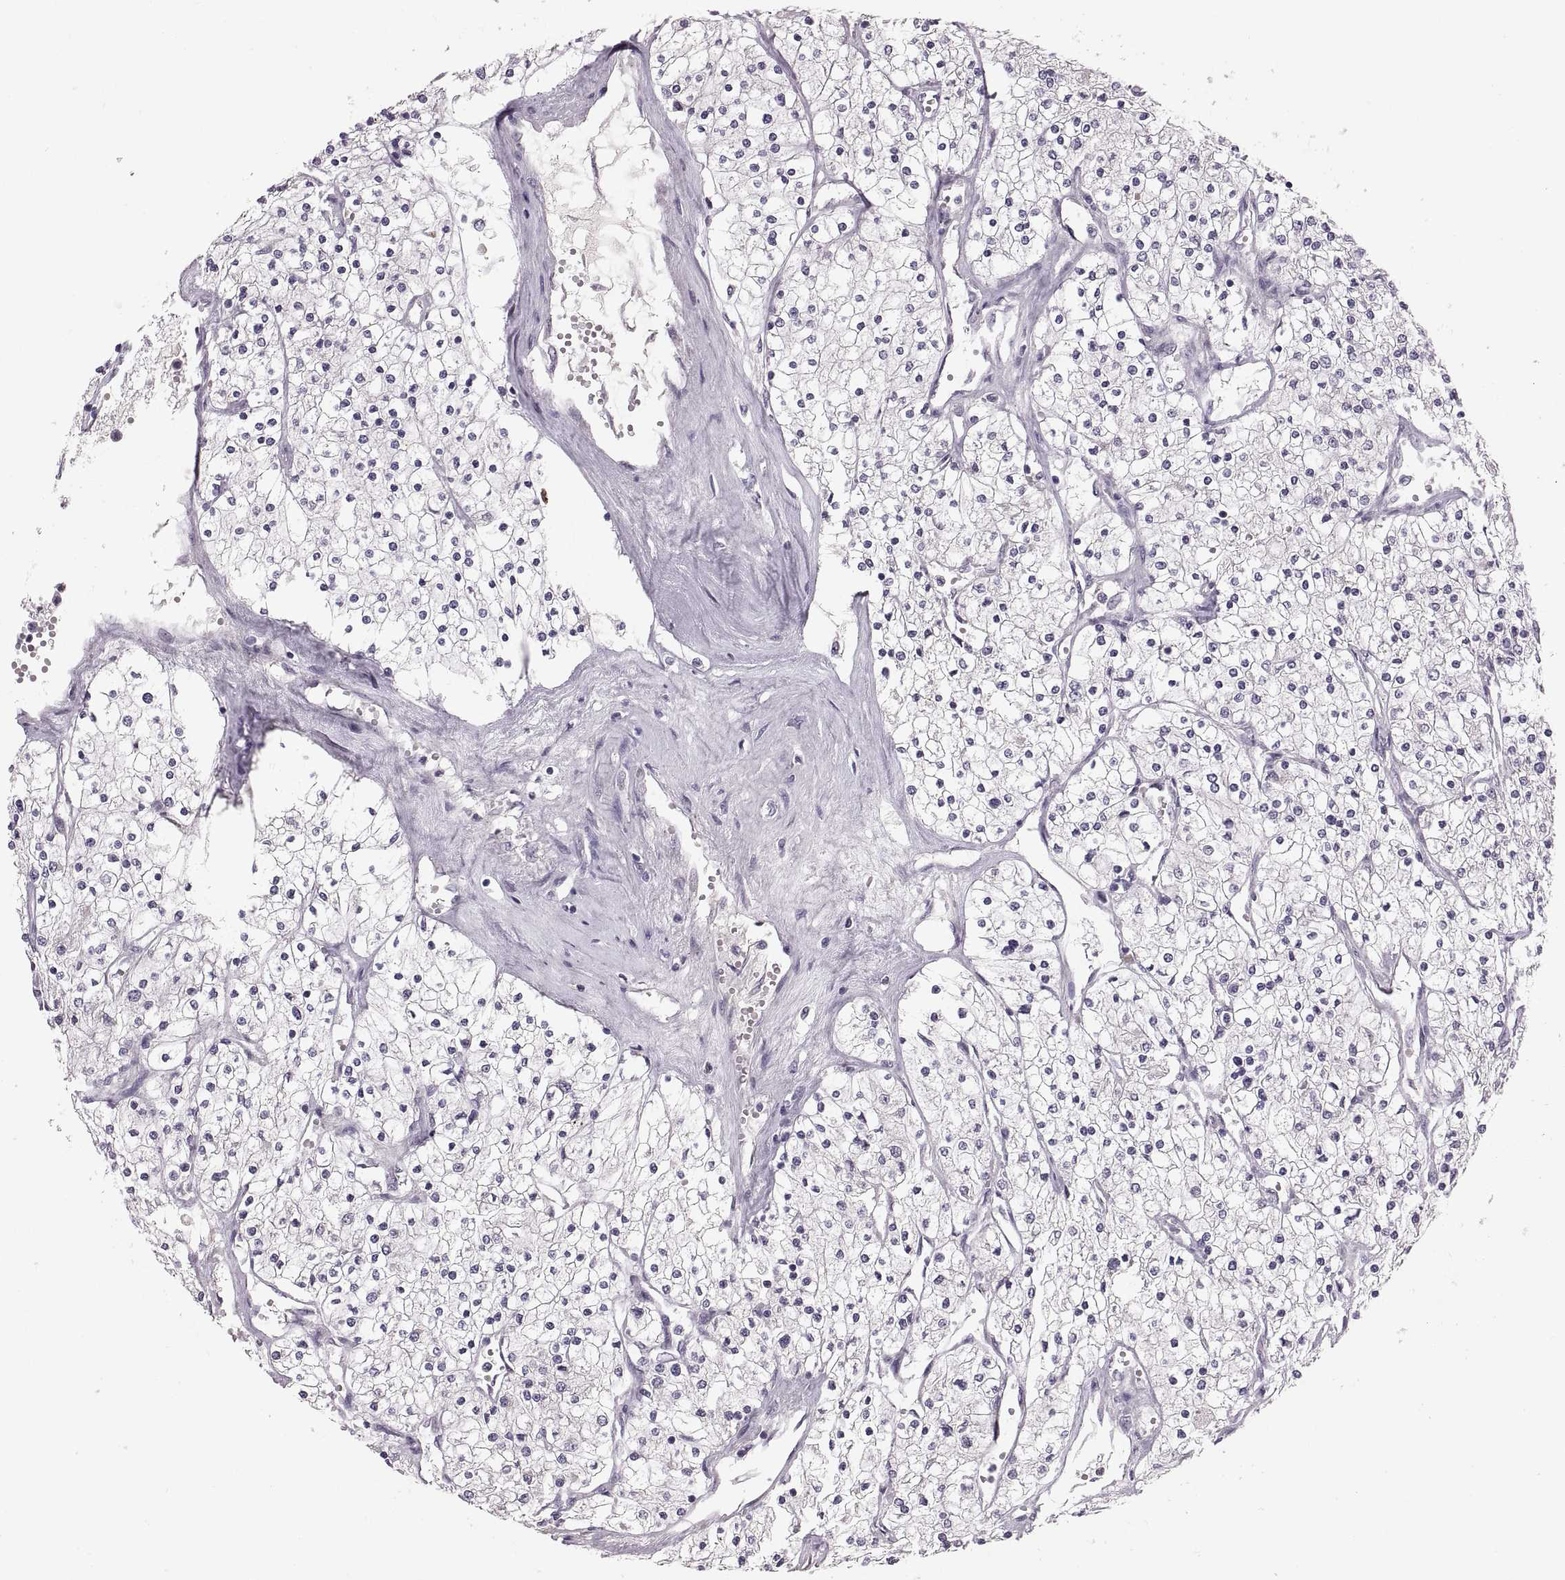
{"staining": {"intensity": "negative", "quantity": "none", "location": "none"}, "tissue": "renal cancer", "cell_type": "Tumor cells", "image_type": "cancer", "snomed": [{"axis": "morphology", "description": "Adenocarcinoma, NOS"}, {"axis": "topography", "description": "Kidney"}], "caption": "The immunohistochemistry (IHC) photomicrograph has no significant staining in tumor cells of renal cancer (adenocarcinoma) tissue.", "gene": "ADH6", "patient": {"sex": "male", "age": 80}}